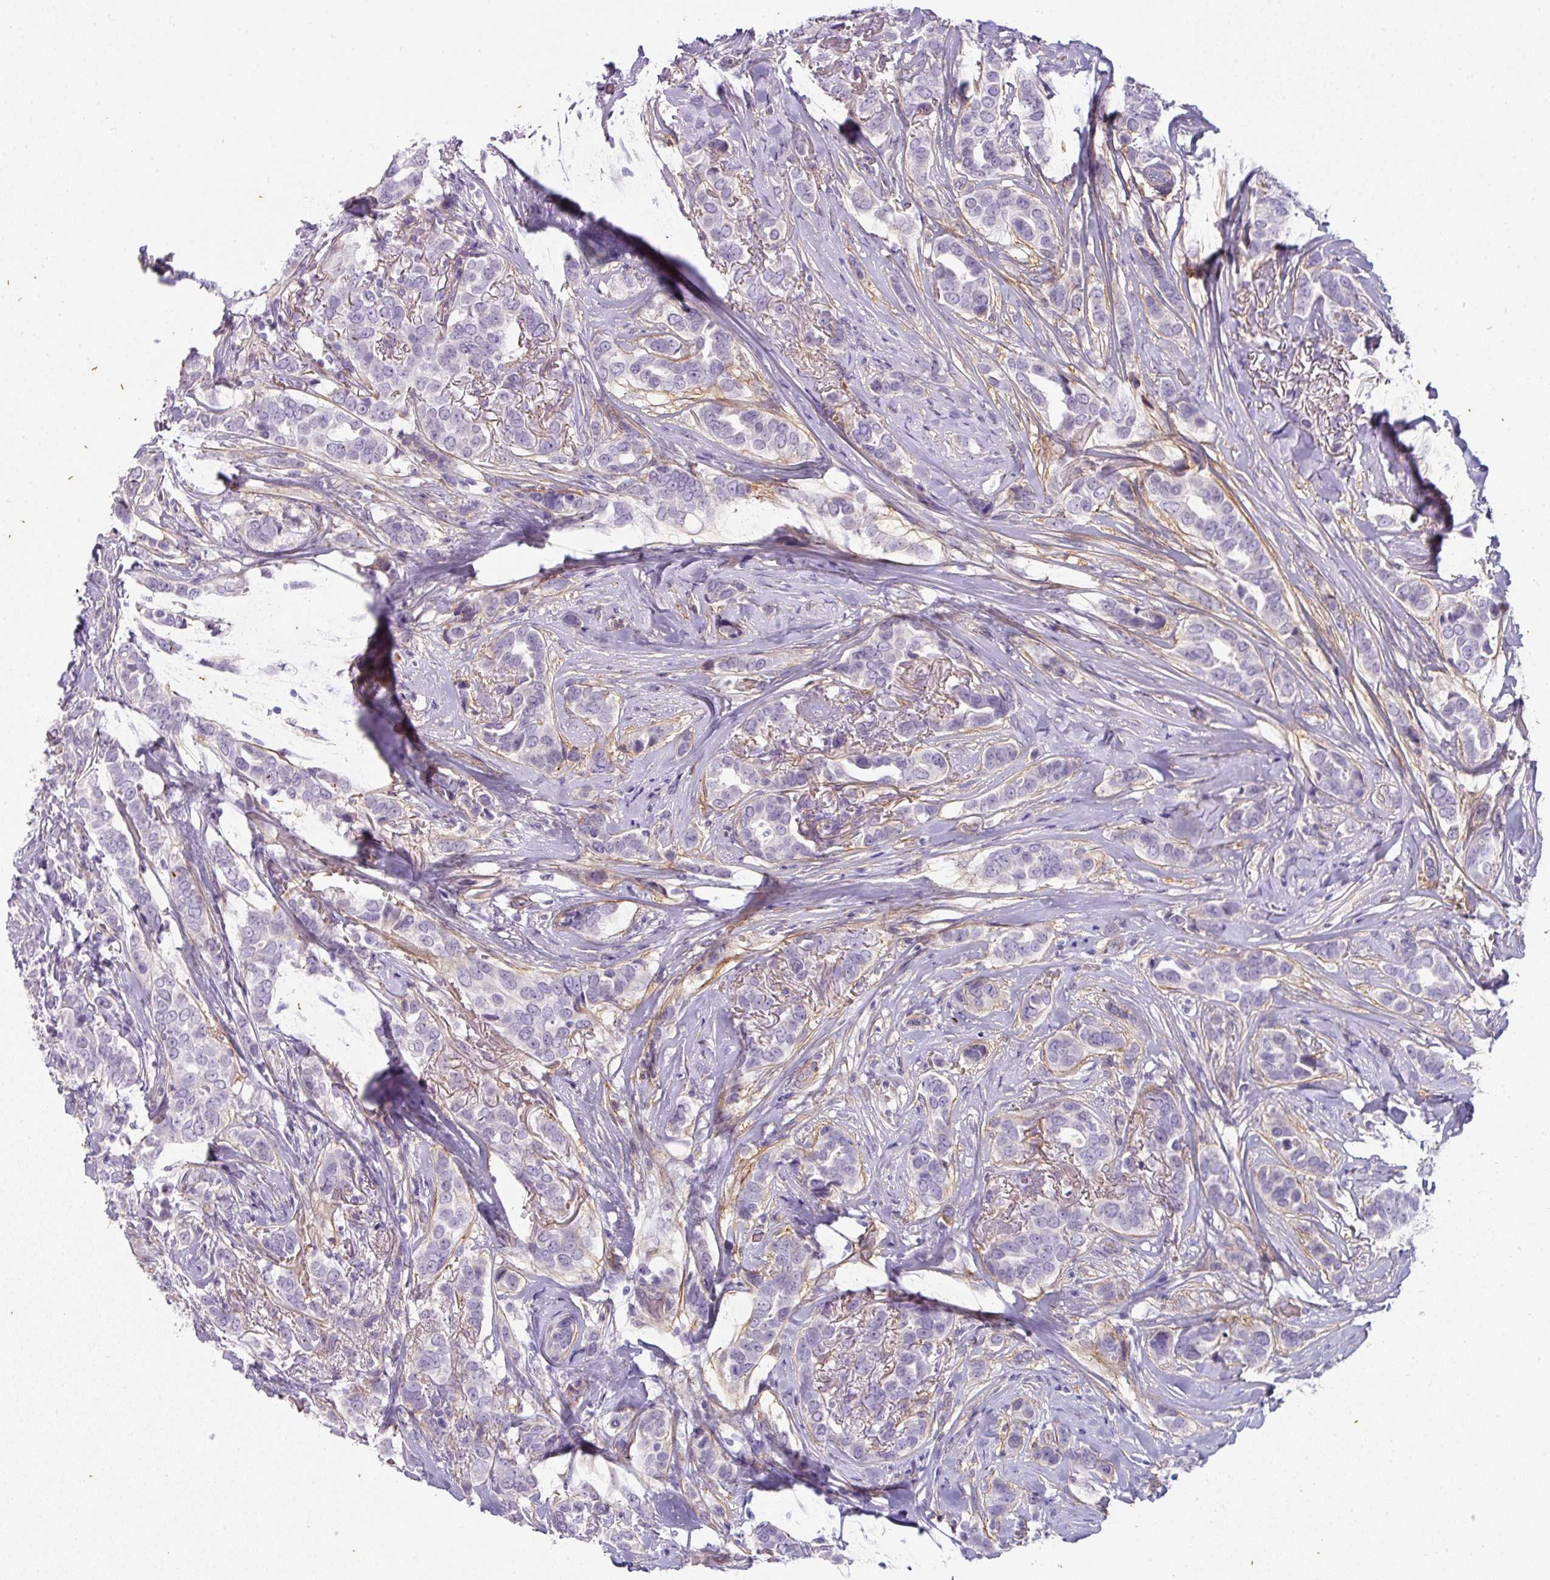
{"staining": {"intensity": "negative", "quantity": "none", "location": "none"}, "tissue": "breast cancer", "cell_type": "Tumor cells", "image_type": "cancer", "snomed": [{"axis": "morphology", "description": "Lobular carcinoma"}, {"axis": "topography", "description": "Breast"}], "caption": "Immunohistochemistry of human breast cancer shows no positivity in tumor cells. Brightfield microscopy of immunohistochemistry (IHC) stained with DAB (3,3'-diaminobenzidine) (brown) and hematoxylin (blue), captured at high magnification.", "gene": "OR52N1", "patient": {"sex": "female", "age": 51}}